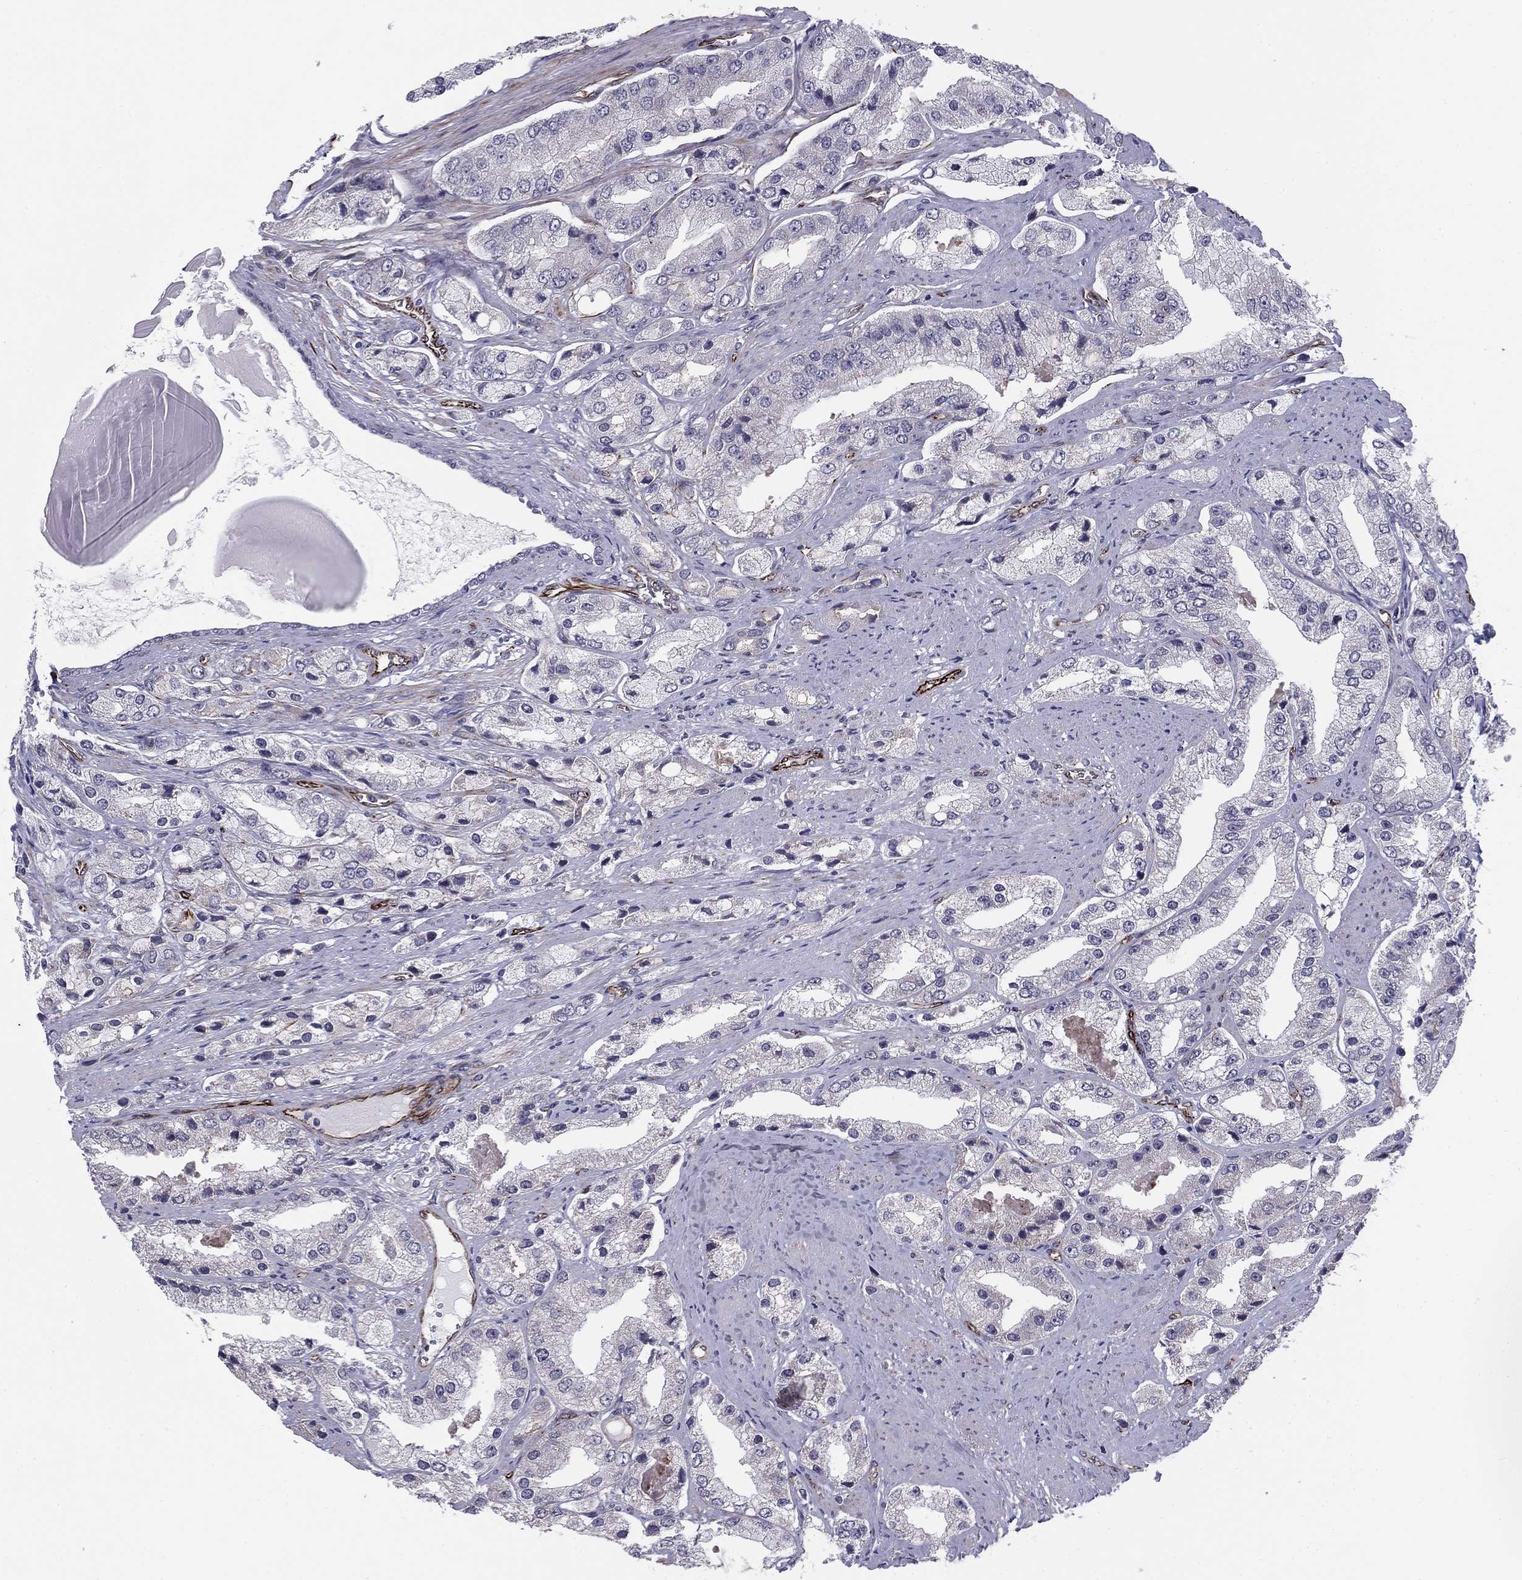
{"staining": {"intensity": "negative", "quantity": "none", "location": "none"}, "tissue": "prostate cancer", "cell_type": "Tumor cells", "image_type": "cancer", "snomed": [{"axis": "morphology", "description": "Adenocarcinoma, Low grade"}, {"axis": "topography", "description": "Prostate"}], "caption": "This is an immunohistochemistry photomicrograph of human prostate cancer. There is no positivity in tumor cells.", "gene": "ANKS4B", "patient": {"sex": "male", "age": 69}}